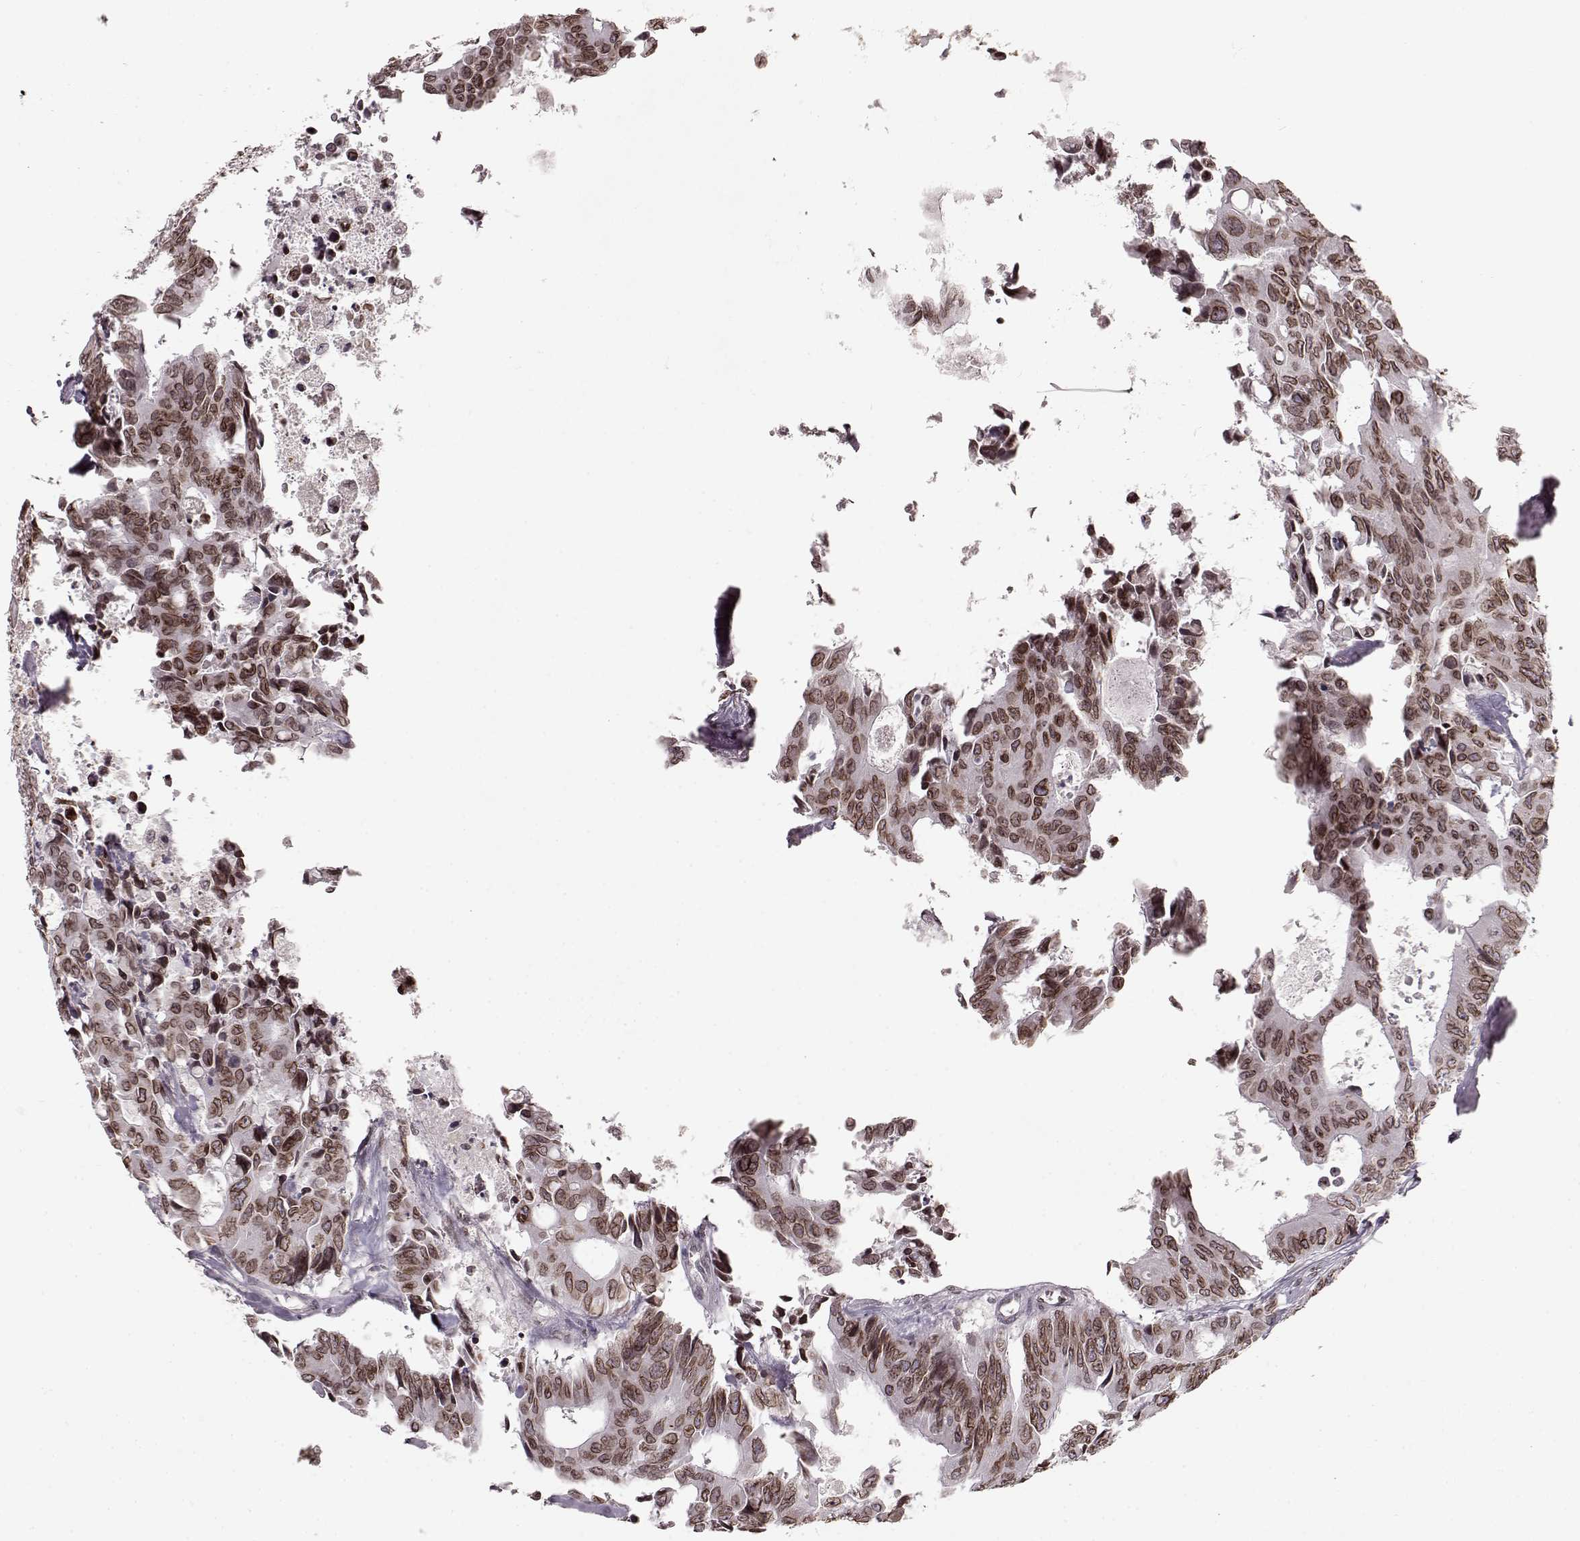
{"staining": {"intensity": "strong", "quantity": ">75%", "location": "cytoplasmic/membranous,nuclear"}, "tissue": "colorectal cancer", "cell_type": "Tumor cells", "image_type": "cancer", "snomed": [{"axis": "morphology", "description": "Adenocarcinoma, NOS"}, {"axis": "topography", "description": "Rectum"}], "caption": "Immunohistochemistry (DAB (3,3'-diaminobenzidine)) staining of human adenocarcinoma (colorectal) demonstrates strong cytoplasmic/membranous and nuclear protein staining in about >75% of tumor cells.", "gene": "DCAF12", "patient": {"sex": "male", "age": 76}}